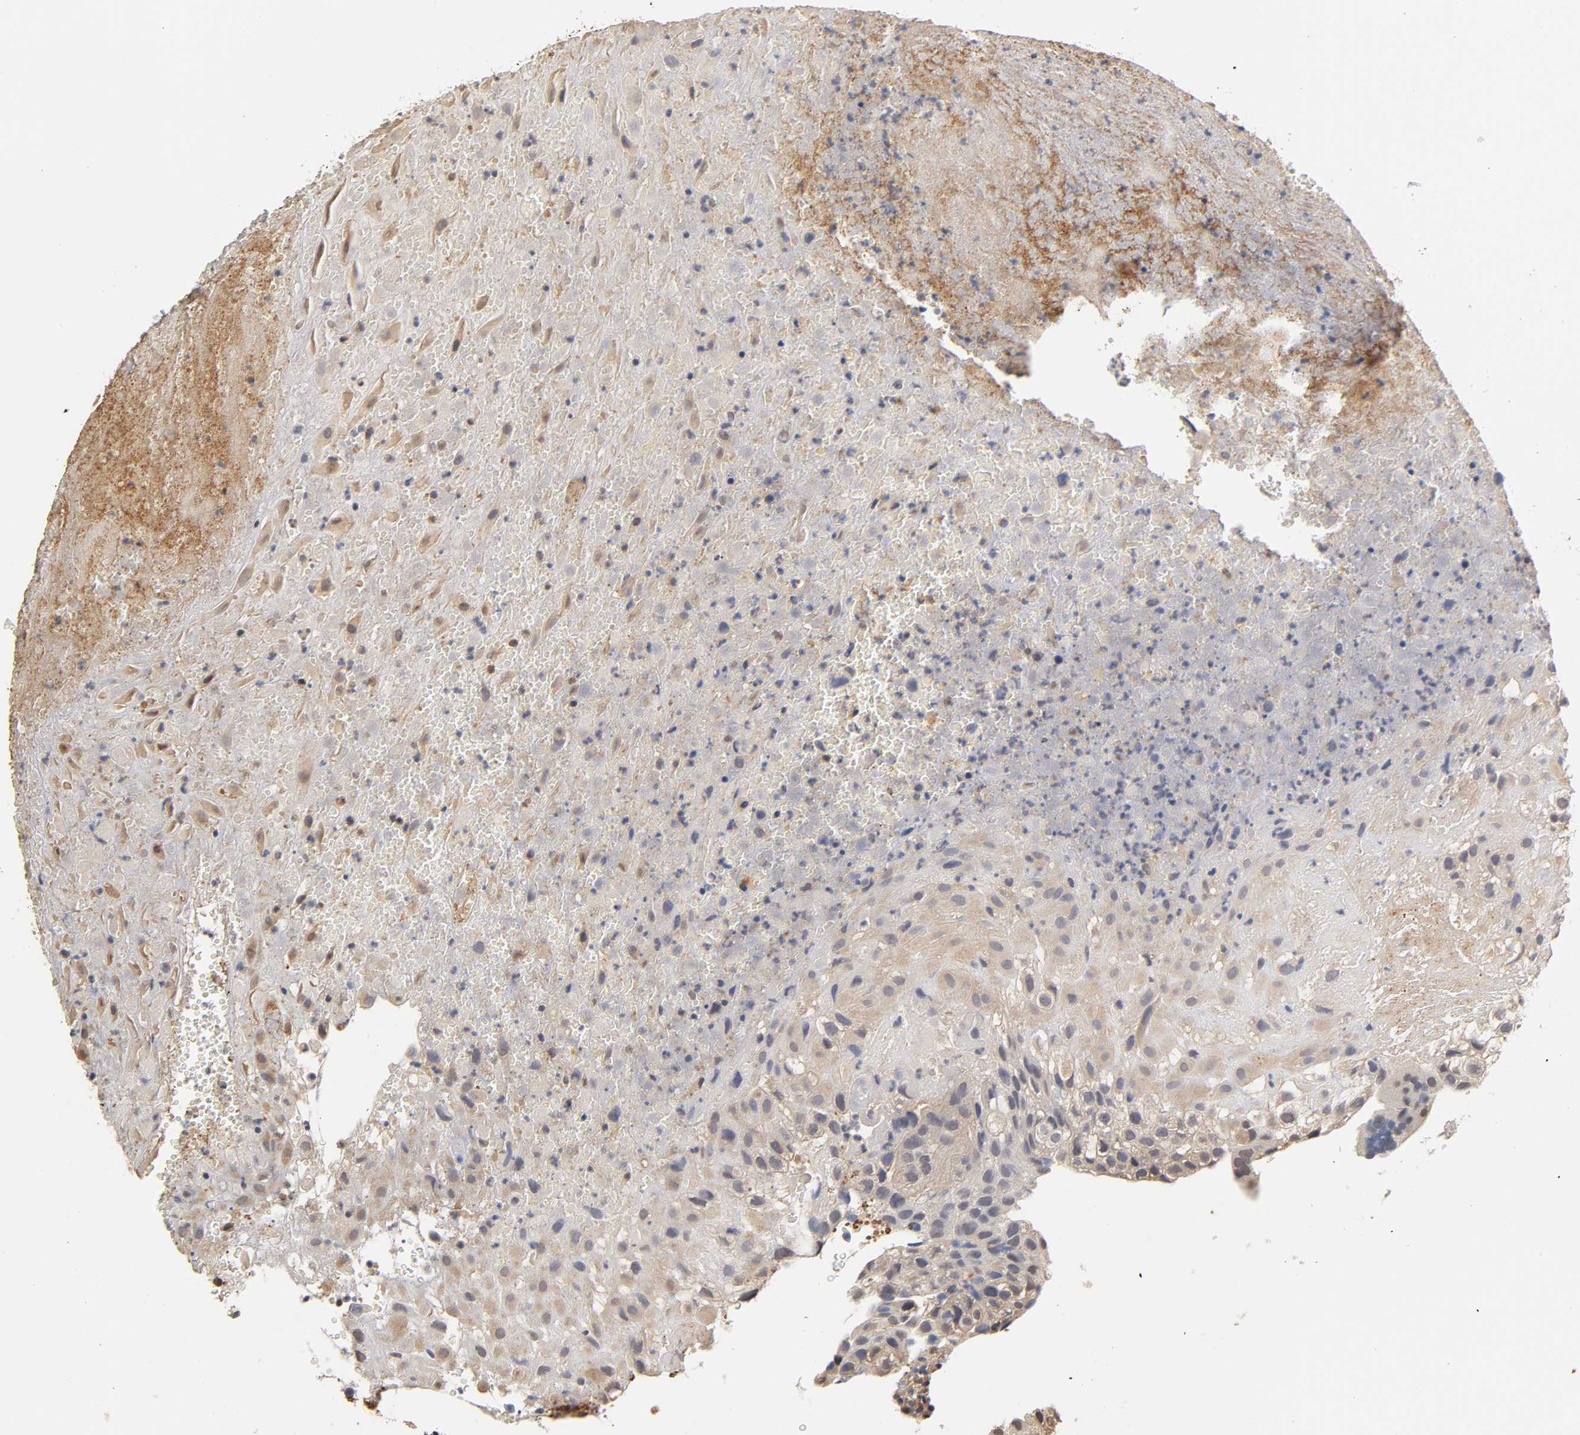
{"staining": {"intensity": "weak", "quantity": "25%-75%", "location": "cytoplasmic/membranous"}, "tissue": "placenta", "cell_type": "Decidual cells", "image_type": "normal", "snomed": [{"axis": "morphology", "description": "Normal tissue, NOS"}, {"axis": "topography", "description": "Placenta"}], "caption": "The photomicrograph shows immunohistochemical staining of unremarkable placenta. There is weak cytoplasmic/membranous staining is identified in about 25%-75% of decidual cells.", "gene": "PDE5A", "patient": {"sex": "female", "age": 19}}